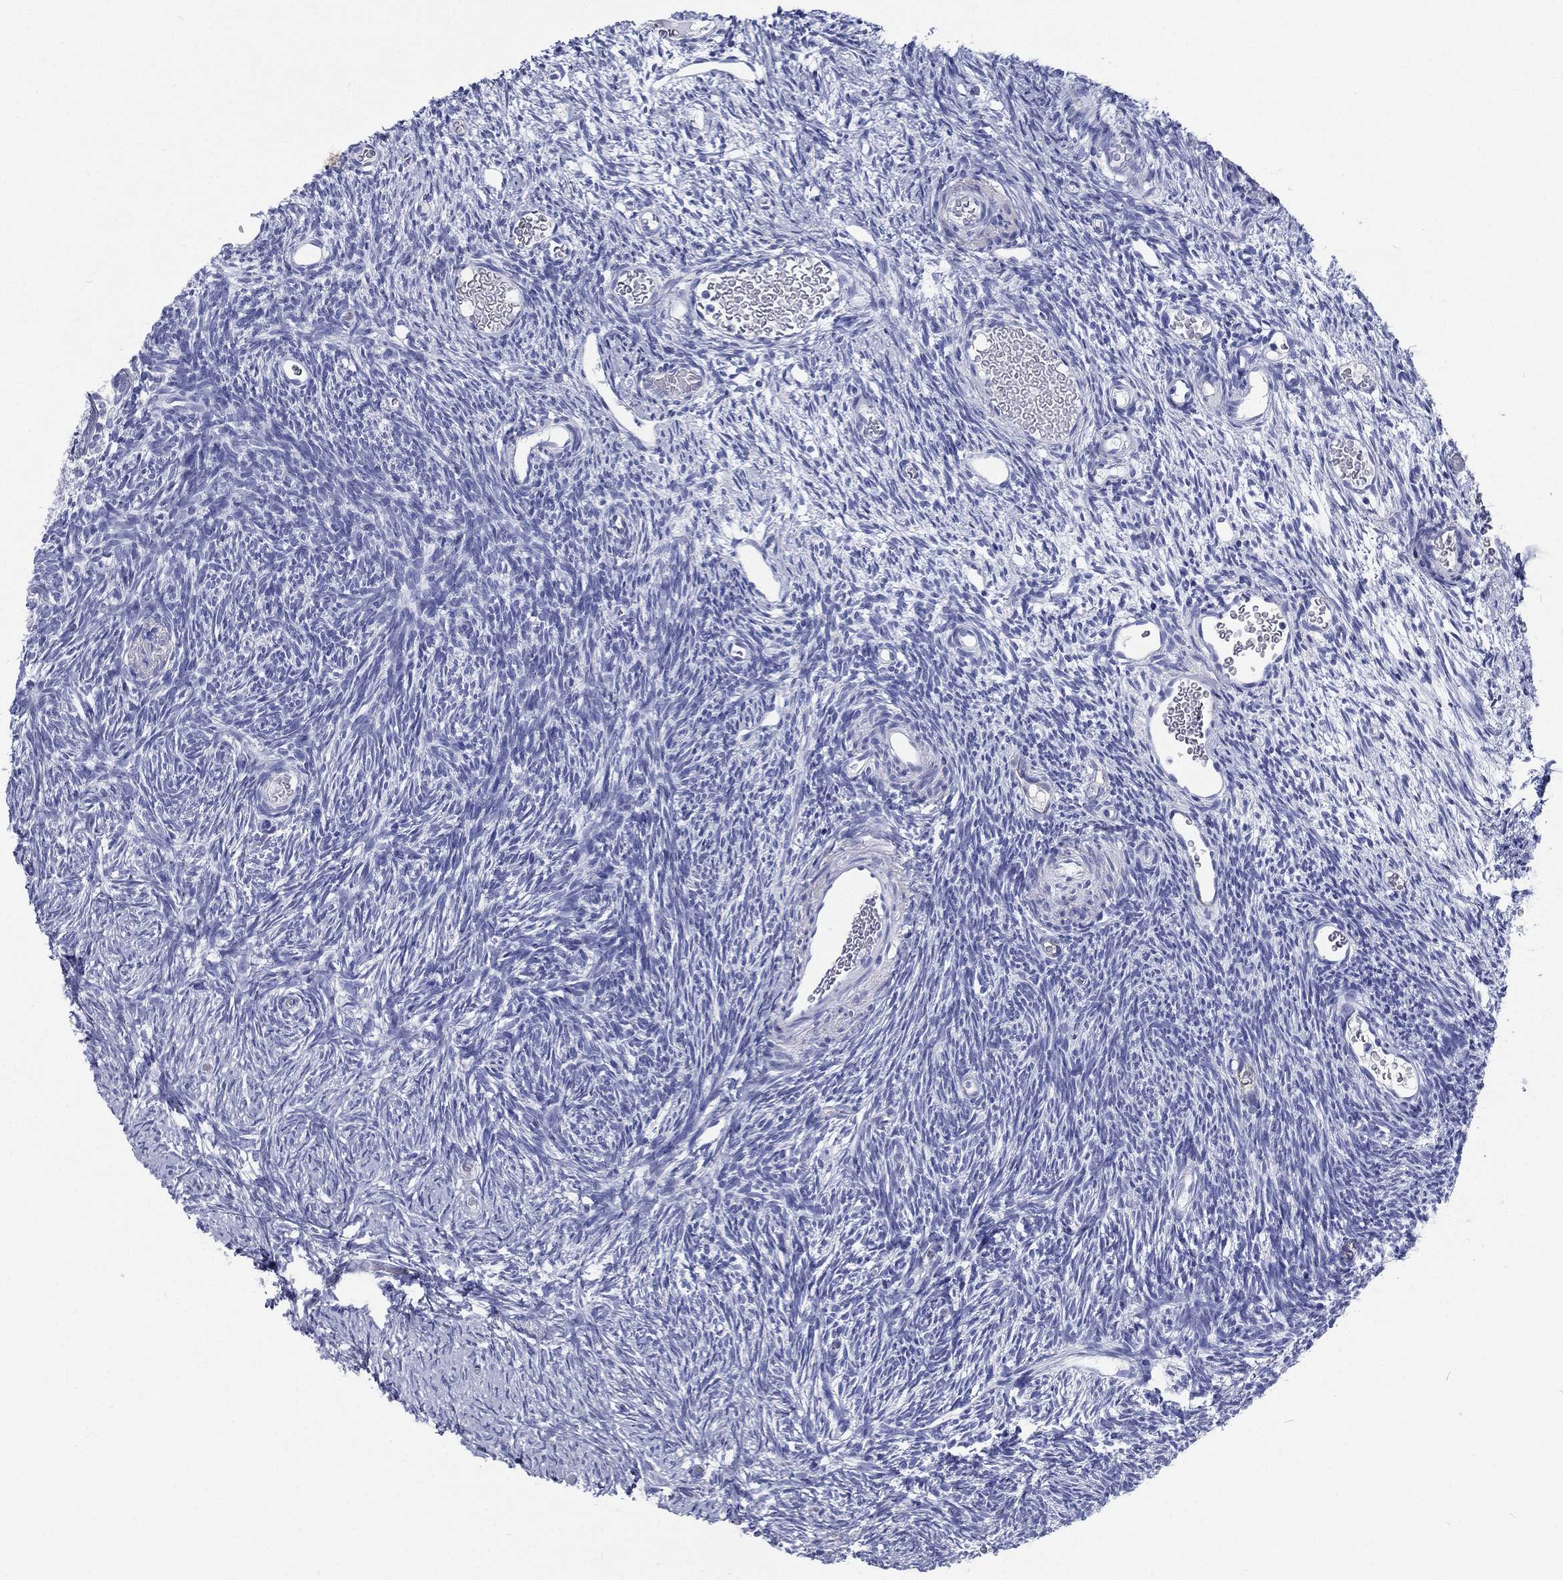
{"staining": {"intensity": "negative", "quantity": "none", "location": "none"}, "tissue": "ovary", "cell_type": "Follicle cells", "image_type": "normal", "snomed": [{"axis": "morphology", "description": "Normal tissue, NOS"}, {"axis": "topography", "description": "Ovary"}], "caption": "High power microscopy histopathology image of an immunohistochemistry (IHC) micrograph of benign ovary, revealing no significant staining in follicle cells. (Stains: DAB immunohistochemistry with hematoxylin counter stain, Microscopy: brightfield microscopy at high magnification).", "gene": "RSPH4A", "patient": {"sex": "female", "age": 39}}